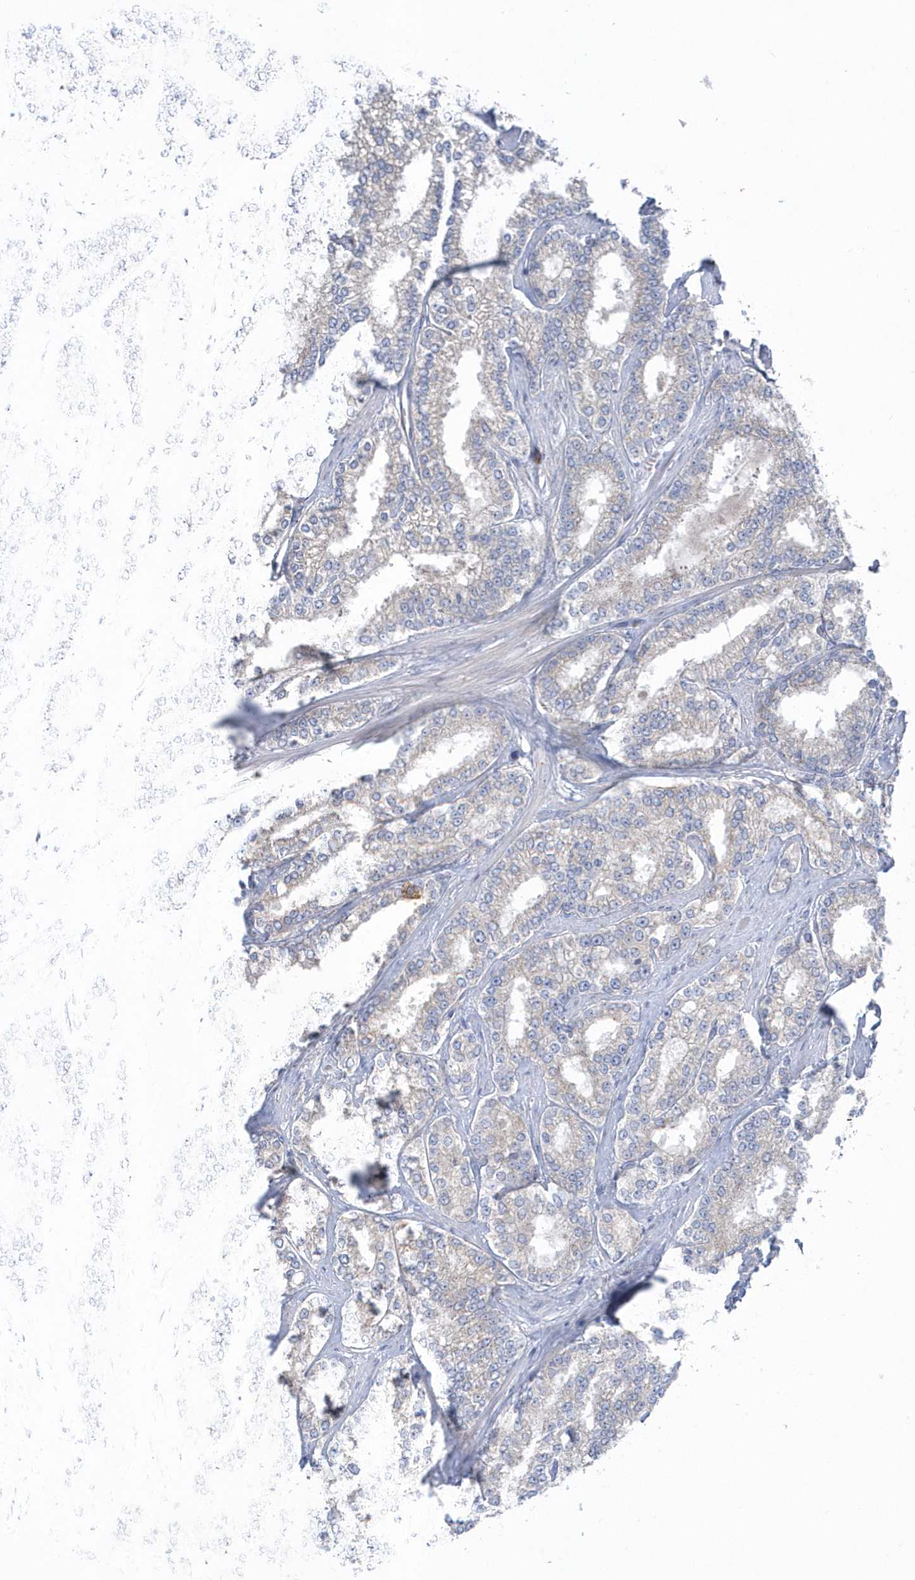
{"staining": {"intensity": "negative", "quantity": "none", "location": "none"}, "tissue": "prostate cancer", "cell_type": "Tumor cells", "image_type": "cancer", "snomed": [{"axis": "morphology", "description": "Normal tissue, NOS"}, {"axis": "morphology", "description": "Adenocarcinoma, High grade"}, {"axis": "topography", "description": "Prostate"}], "caption": "Adenocarcinoma (high-grade) (prostate) was stained to show a protein in brown. There is no significant expression in tumor cells.", "gene": "SEMA3D", "patient": {"sex": "male", "age": 83}}